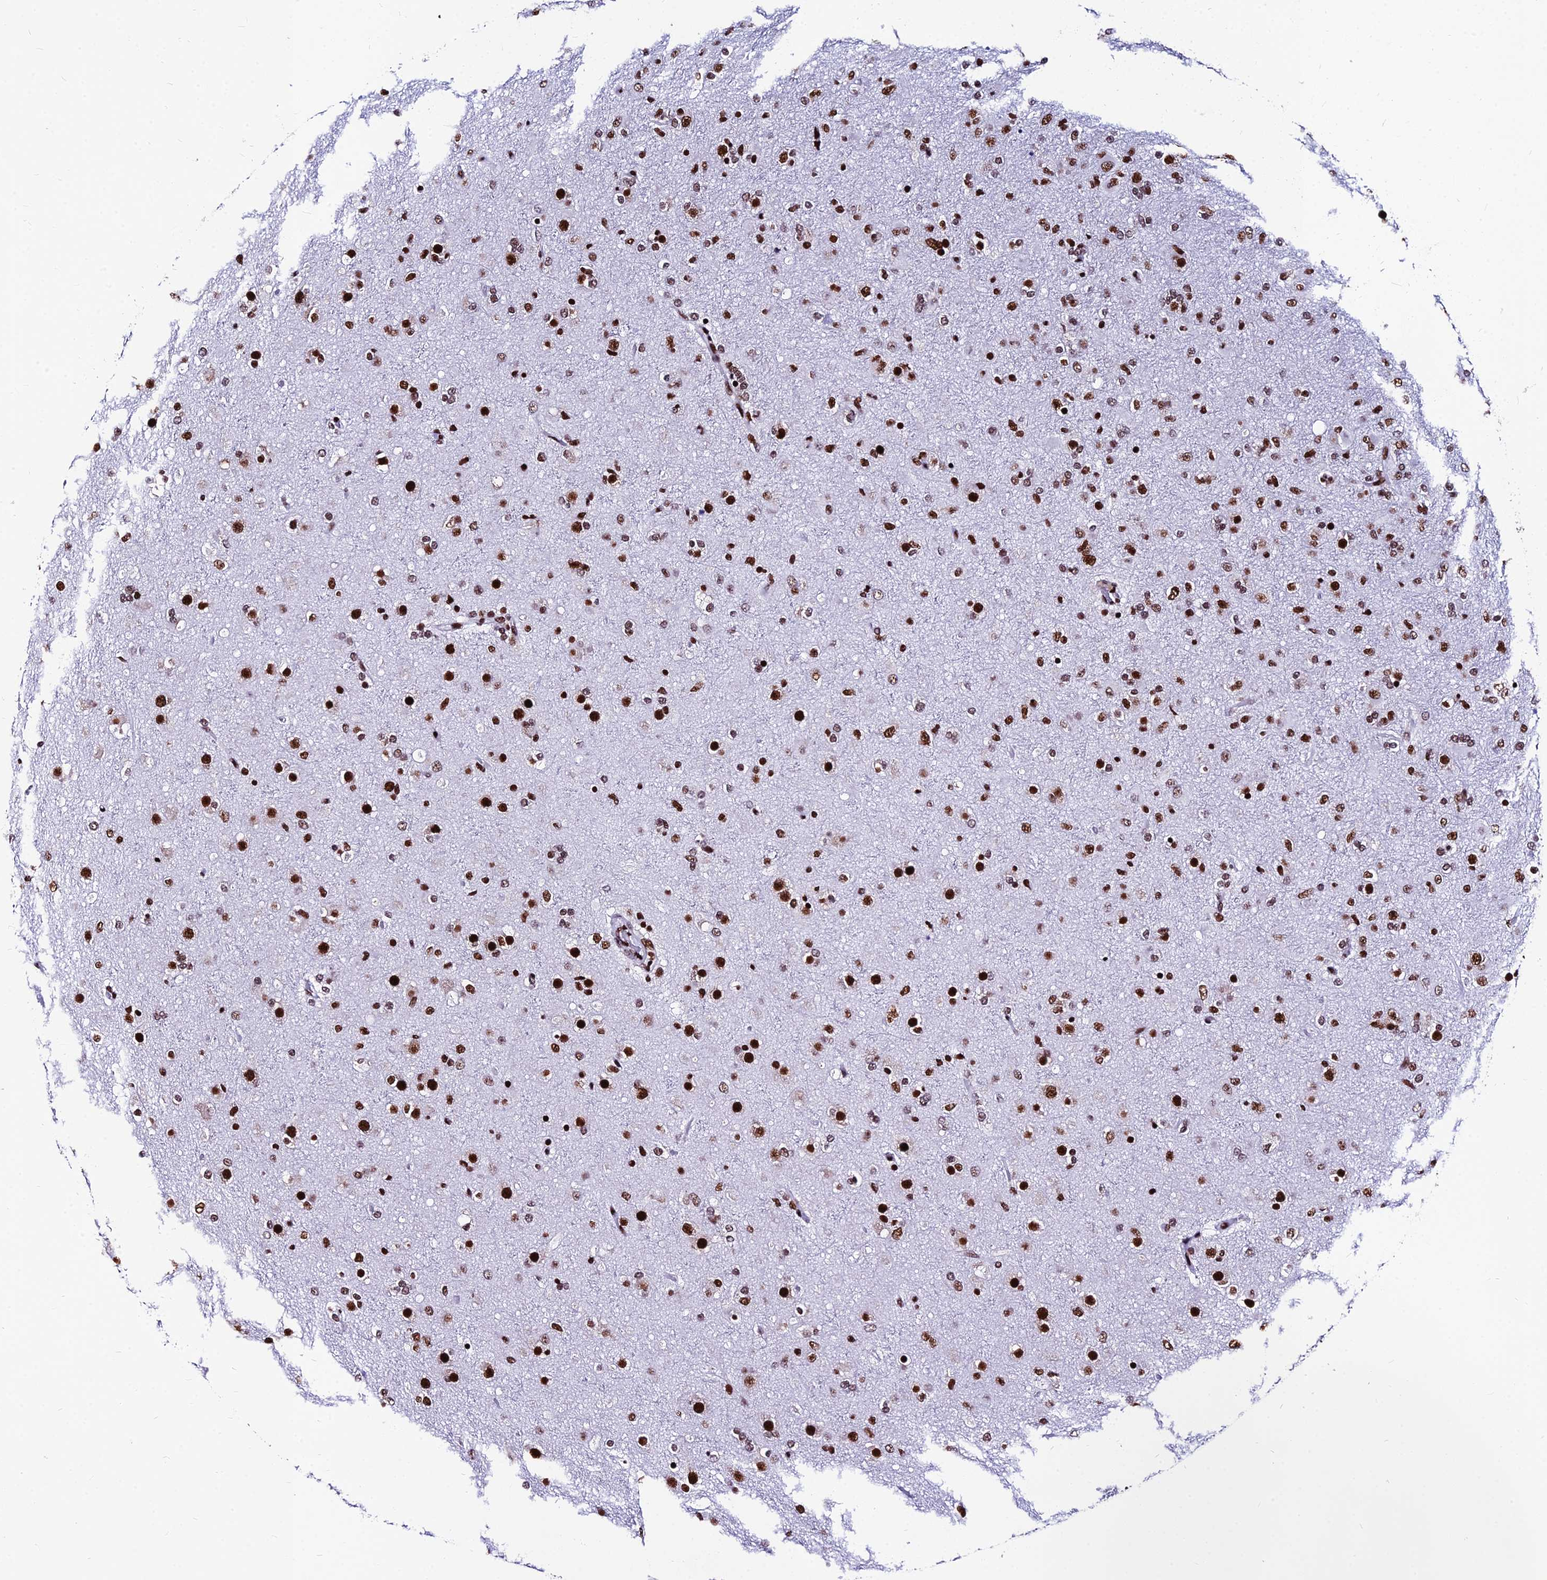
{"staining": {"intensity": "strong", "quantity": ">75%", "location": "nuclear"}, "tissue": "glioma", "cell_type": "Tumor cells", "image_type": "cancer", "snomed": [{"axis": "morphology", "description": "Glioma, malignant, Low grade"}, {"axis": "topography", "description": "Brain"}], "caption": "Brown immunohistochemical staining in human low-grade glioma (malignant) displays strong nuclear expression in about >75% of tumor cells.", "gene": "HNRNPH1", "patient": {"sex": "male", "age": 65}}